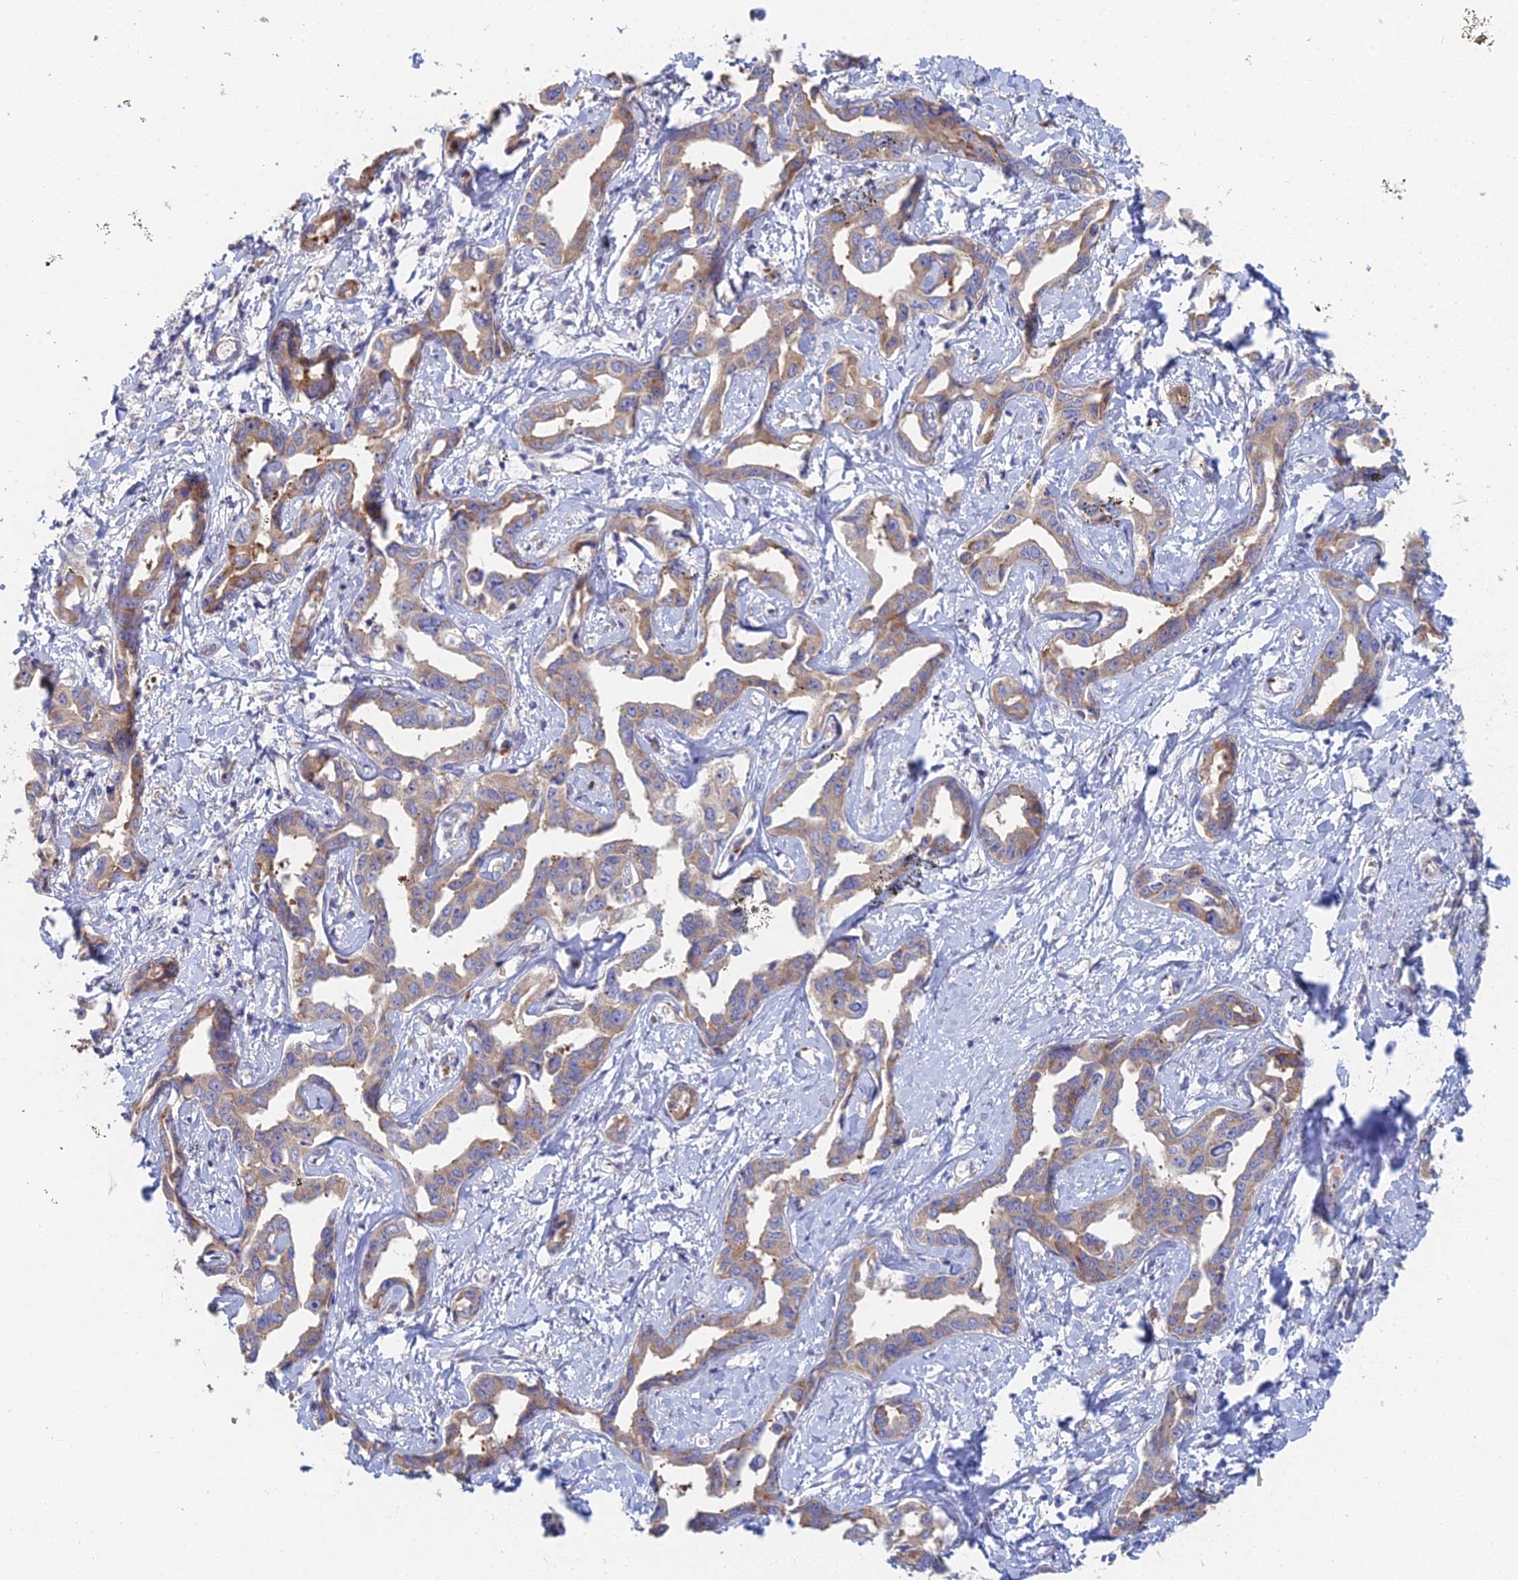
{"staining": {"intensity": "weak", "quantity": ">75%", "location": "cytoplasmic/membranous"}, "tissue": "liver cancer", "cell_type": "Tumor cells", "image_type": "cancer", "snomed": [{"axis": "morphology", "description": "Cholangiocarcinoma"}, {"axis": "topography", "description": "Liver"}], "caption": "An immunohistochemistry (IHC) image of tumor tissue is shown. Protein staining in brown shows weak cytoplasmic/membranous positivity in liver cancer within tumor cells.", "gene": "ELOF1", "patient": {"sex": "male", "age": 59}}